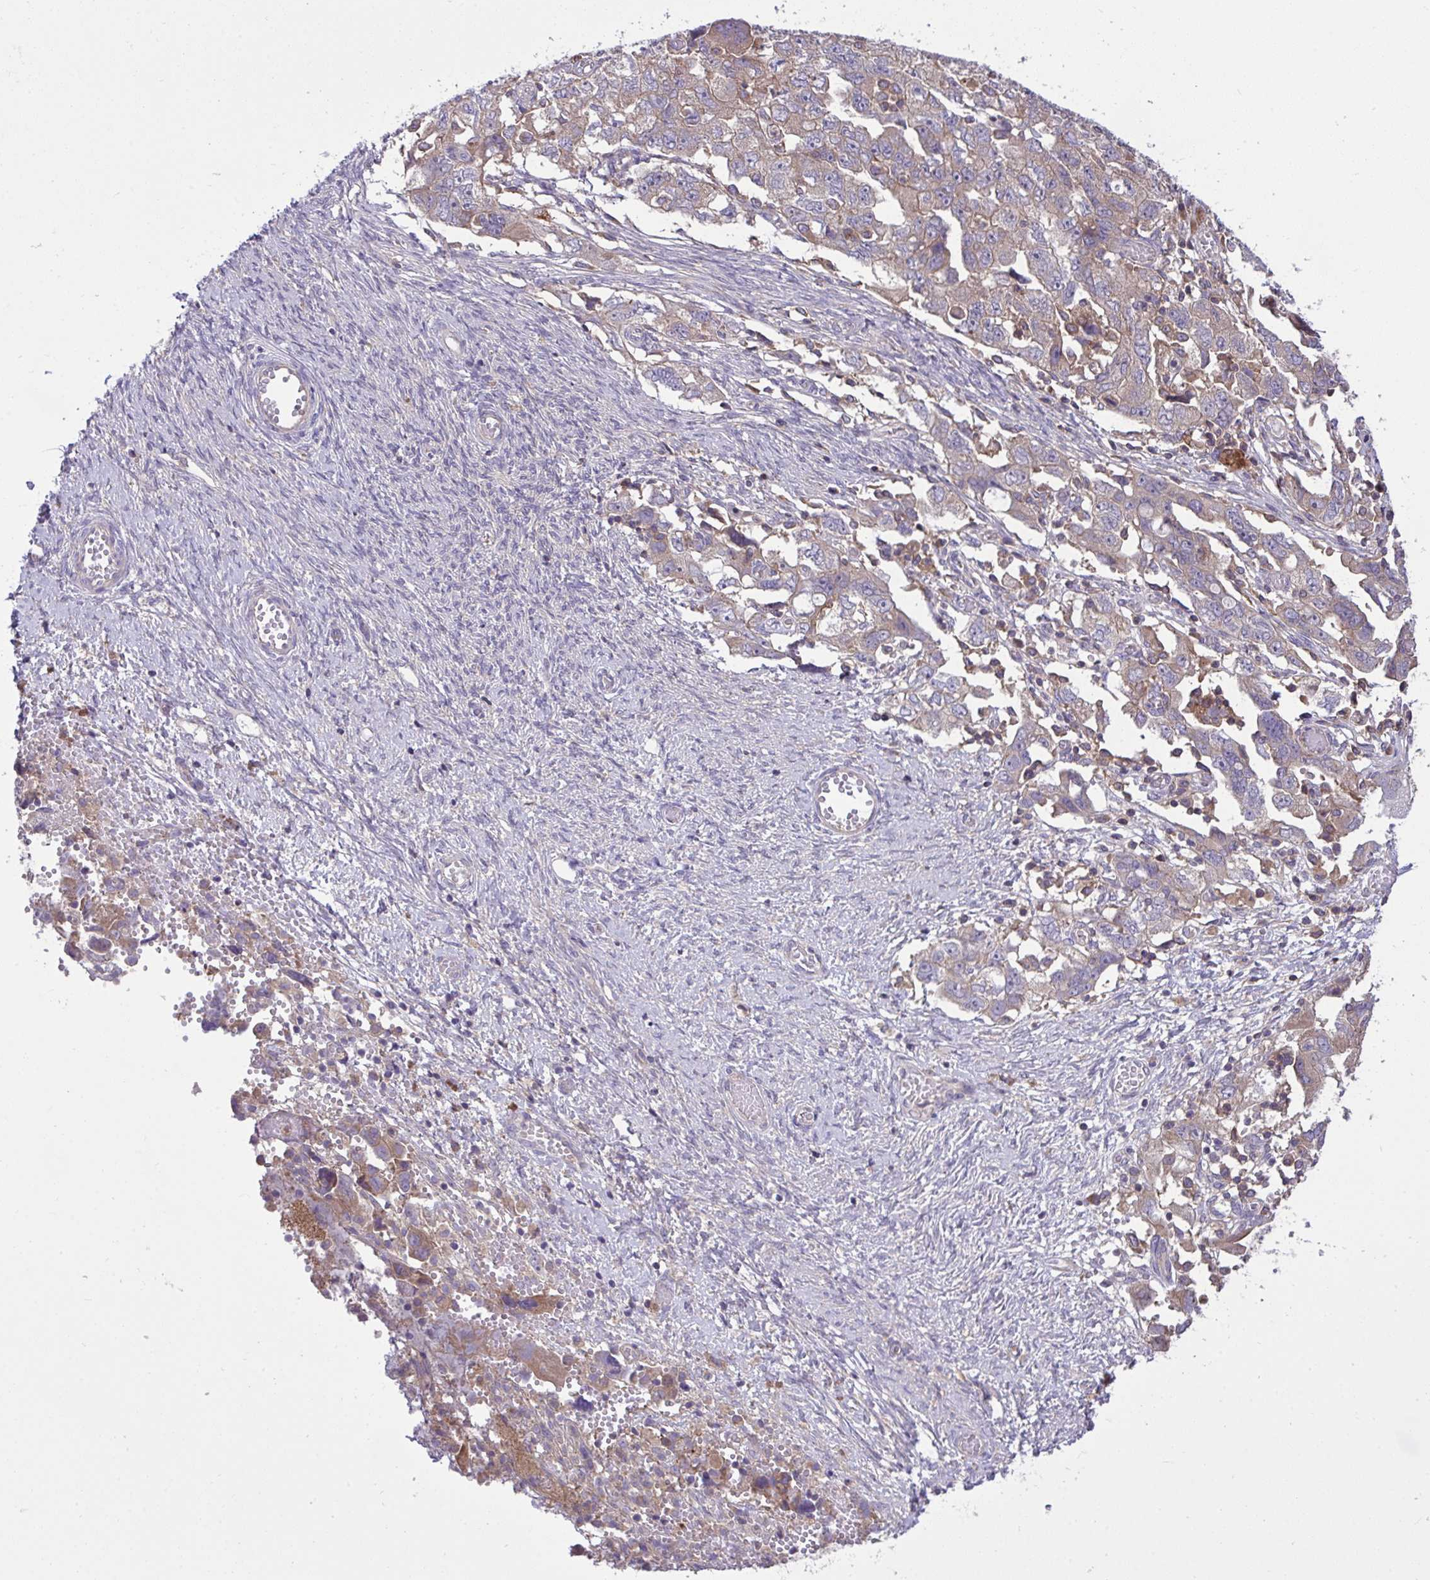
{"staining": {"intensity": "negative", "quantity": "none", "location": "none"}, "tissue": "ovarian cancer", "cell_type": "Tumor cells", "image_type": "cancer", "snomed": [{"axis": "morphology", "description": "Carcinoma, NOS"}, {"axis": "morphology", "description": "Cystadenocarcinoma, serous, NOS"}, {"axis": "topography", "description": "Ovary"}], "caption": "DAB (3,3'-diaminobenzidine) immunohistochemical staining of human ovarian cancer (serous cystadenocarcinoma) demonstrates no significant expression in tumor cells. Nuclei are stained in blue.", "gene": "GRB14", "patient": {"sex": "female", "age": 69}}